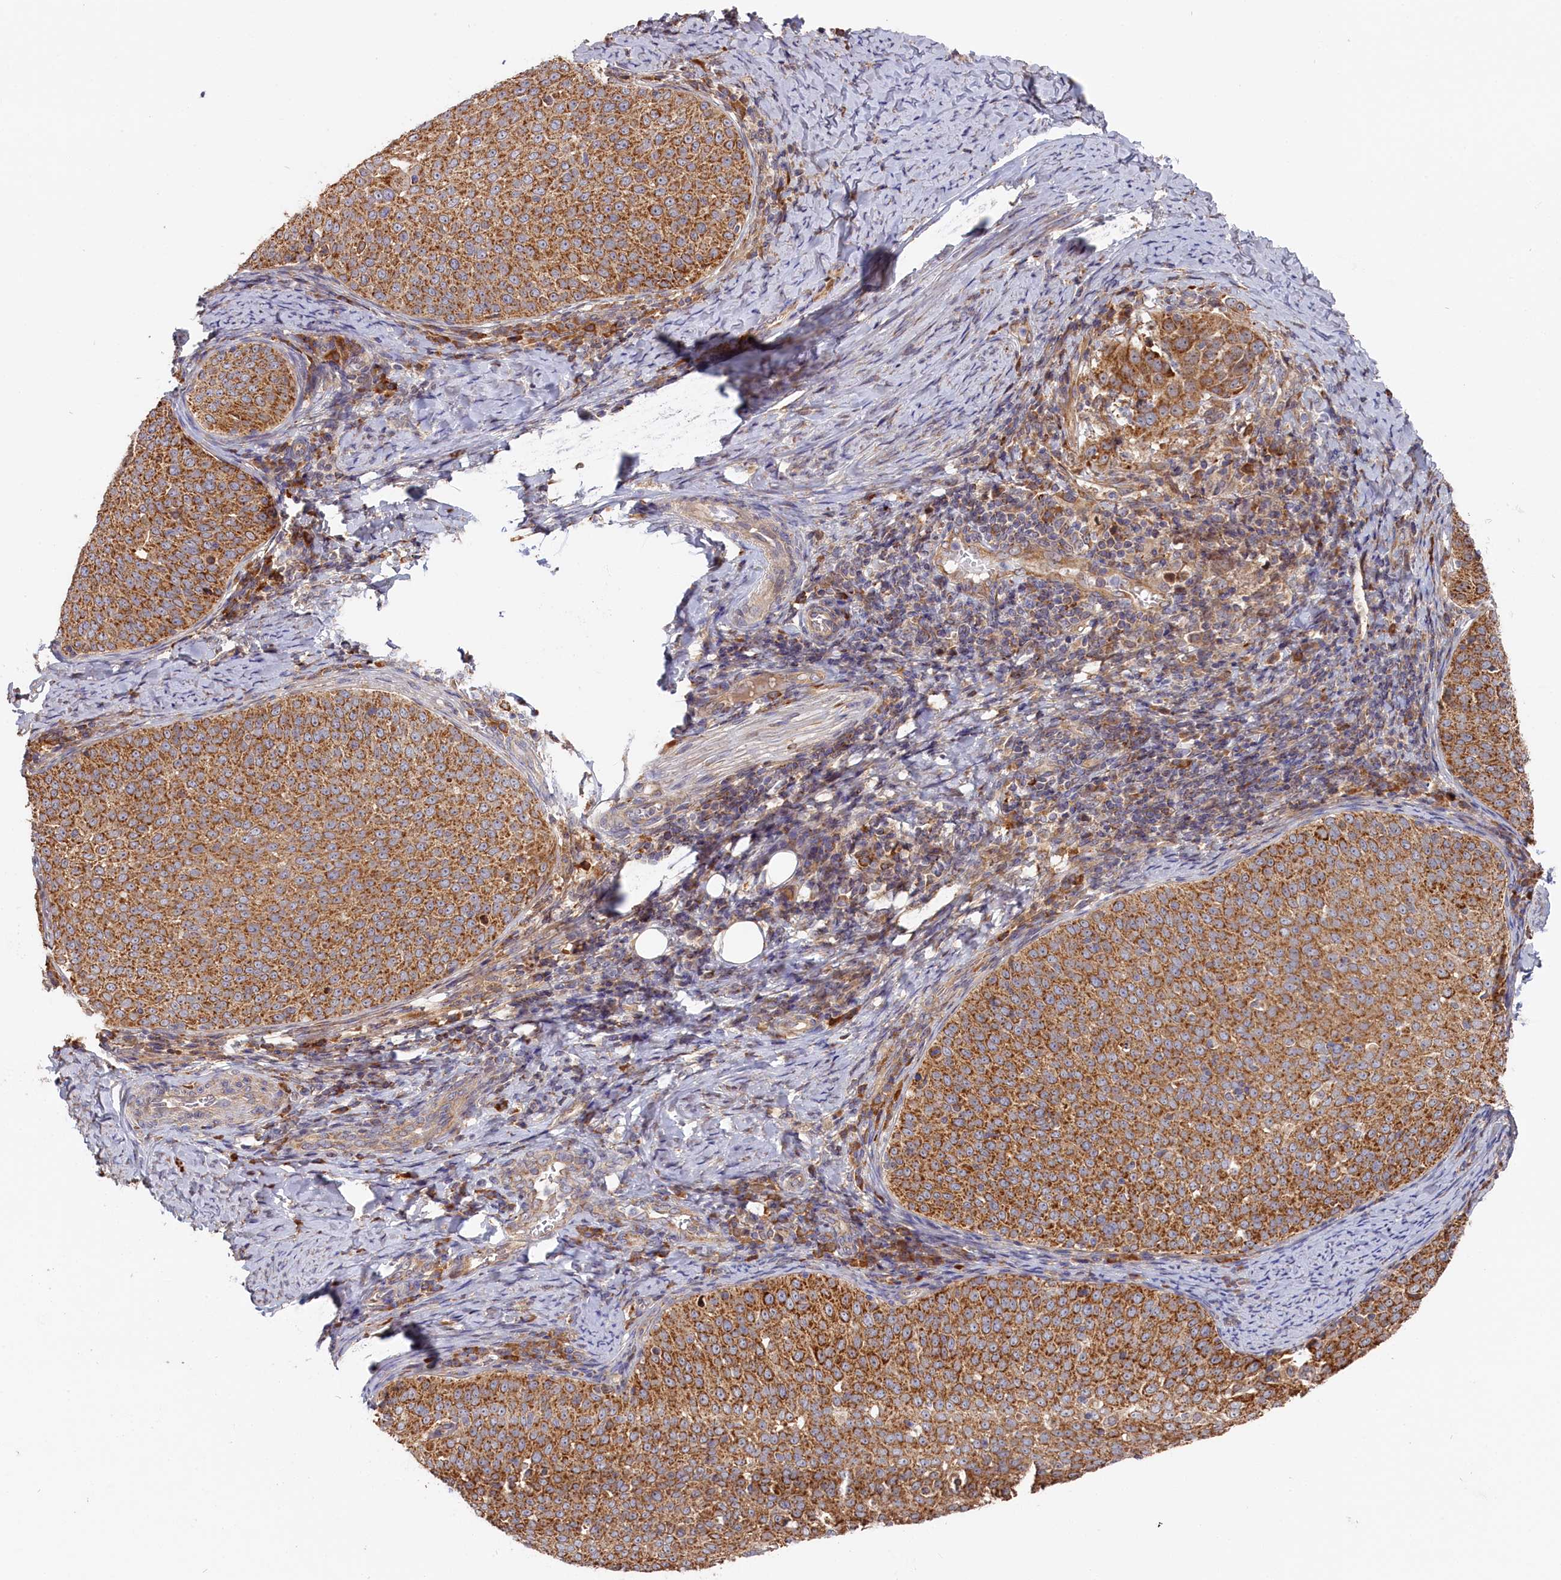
{"staining": {"intensity": "moderate", "quantity": ">75%", "location": "cytoplasmic/membranous"}, "tissue": "cervical cancer", "cell_type": "Tumor cells", "image_type": "cancer", "snomed": [{"axis": "morphology", "description": "Squamous cell carcinoma, NOS"}, {"axis": "topography", "description": "Cervix"}], "caption": "A medium amount of moderate cytoplasmic/membranous positivity is seen in approximately >75% of tumor cells in cervical cancer tissue.", "gene": "CEP44", "patient": {"sex": "female", "age": 57}}